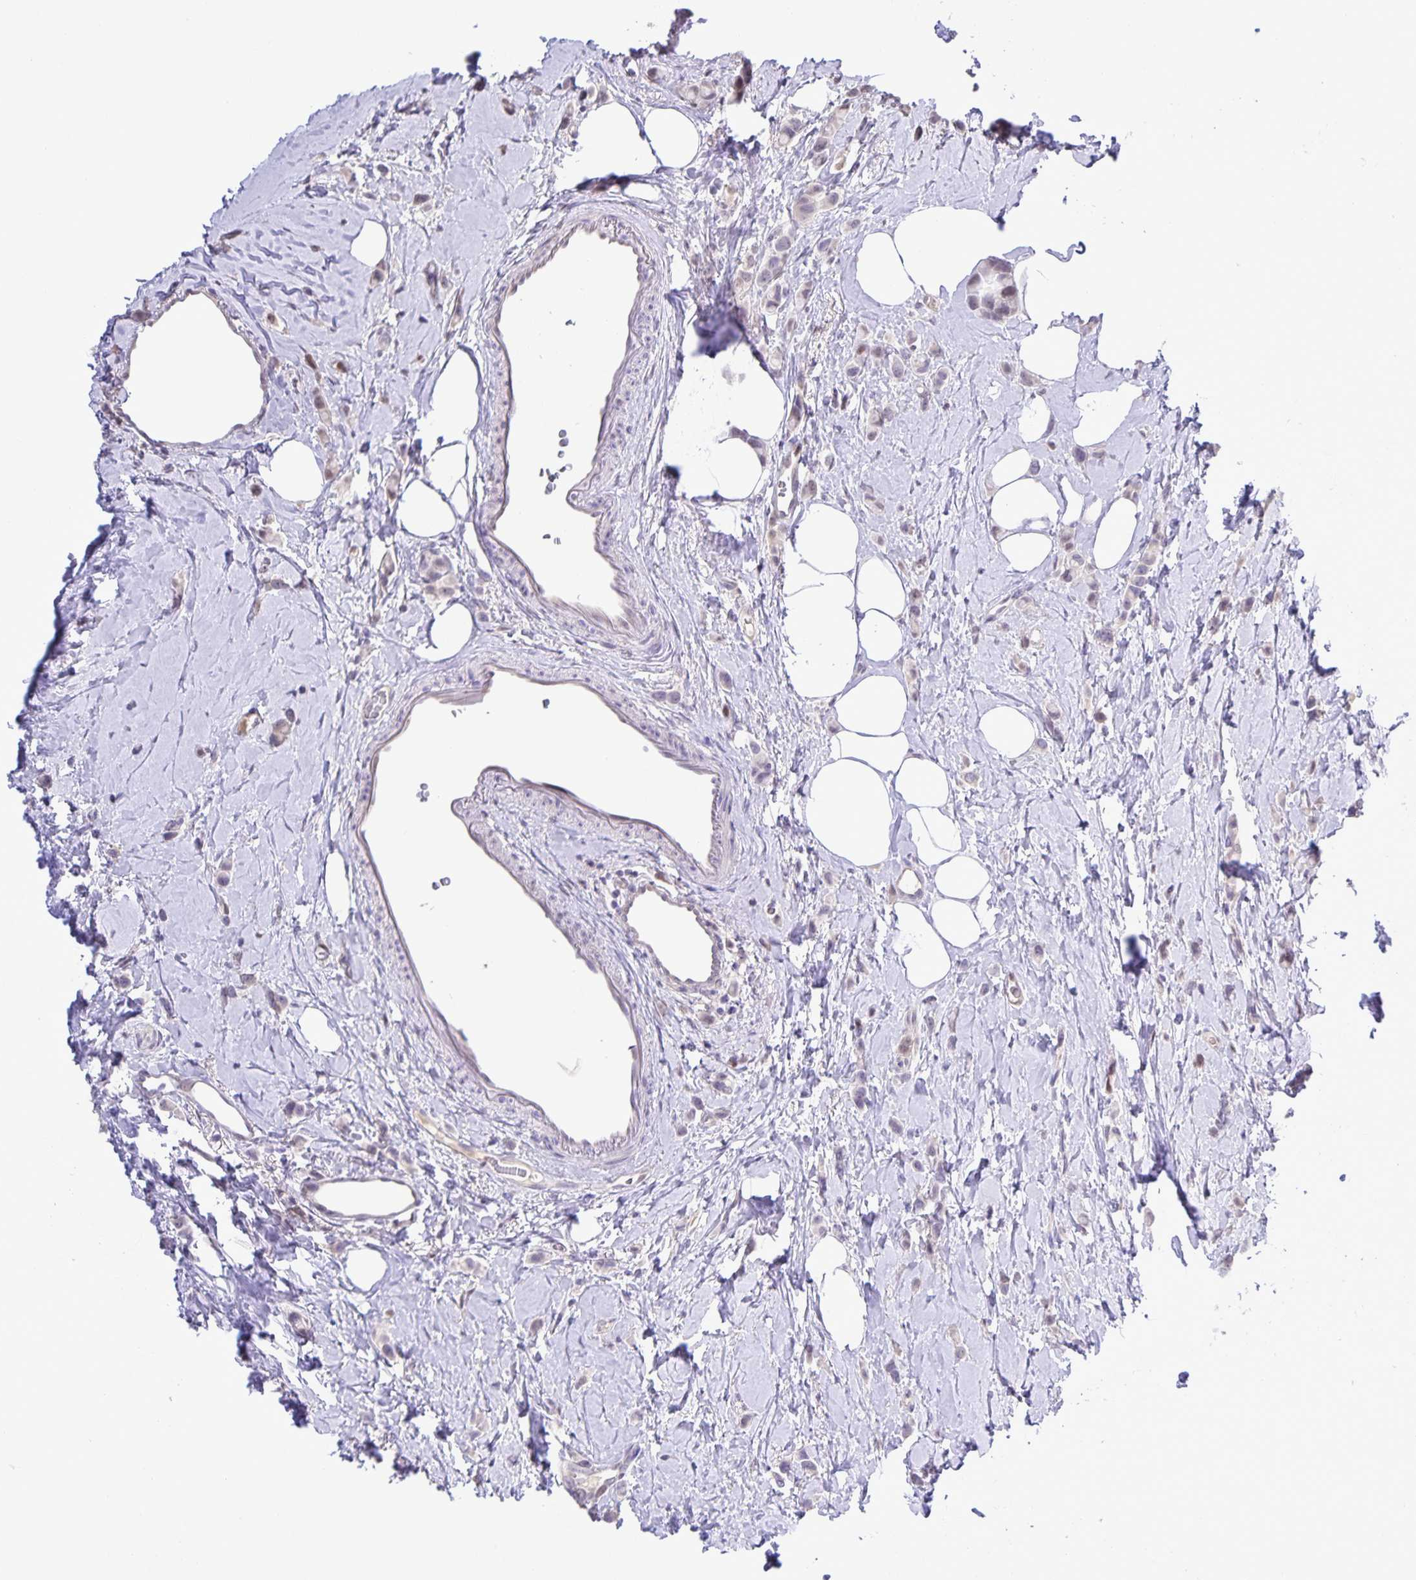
{"staining": {"intensity": "negative", "quantity": "none", "location": "none"}, "tissue": "breast cancer", "cell_type": "Tumor cells", "image_type": "cancer", "snomed": [{"axis": "morphology", "description": "Lobular carcinoma"}, {"axis": "topography", "description": "Breast"}], "caption": "Breast lobular carcinoma stained for a protein using immunohistochemistry shows no staining tumor cells.", "gene": "ONECUT2", "patient": {"sex": "female", "age": 66}}